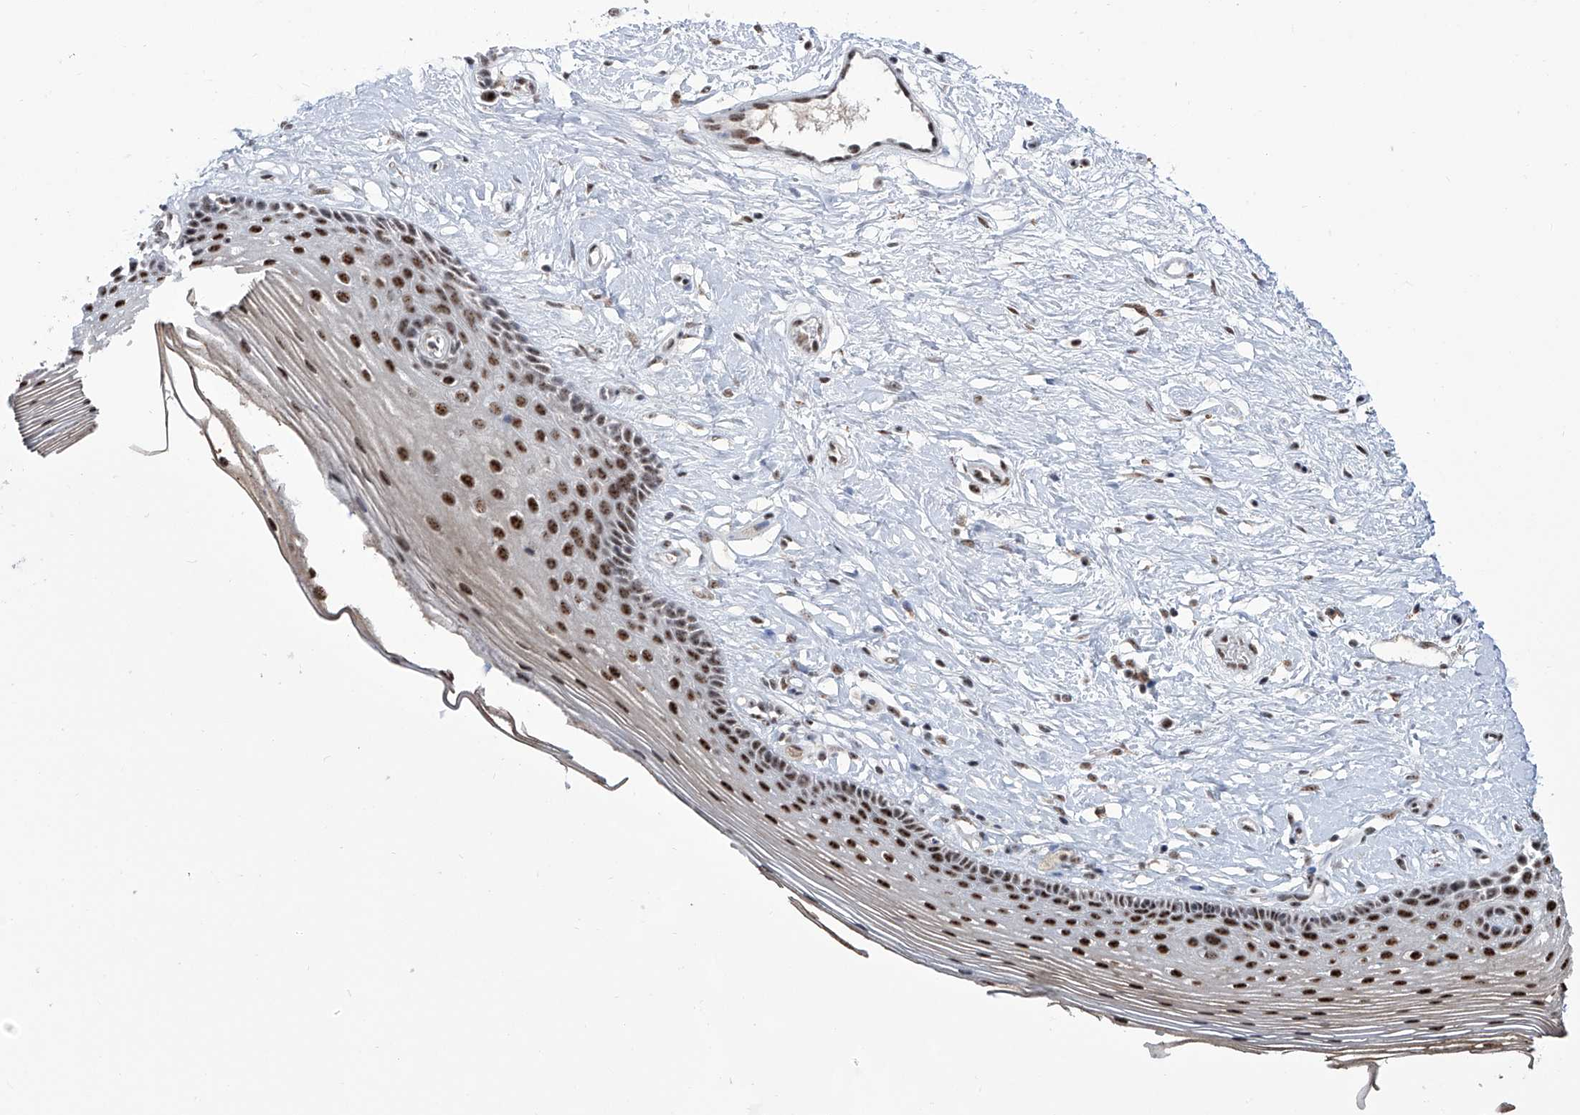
{"staining": {"intensity": "strong", "quantity": "25%-75%", "location": "cytoplasmic/membranous,nuclear"}, "tissue": "vagina", "cell_type": "Squamous epithelial cells", "image_type": "normal", "snomed": [{"axis": "morphology", "description": "Normal tissue, NOS"}, {"axis": "topography", "description": "Vagina"}], "caption": "Protein staining of unremarkable vagina reveals strong cytoplasmic/membranous,nuclear expression in approximately 25%-75% of squamous epithelial cells.", "gene": "FBXL4", "patient": {"sex": "female", "age": 46}}